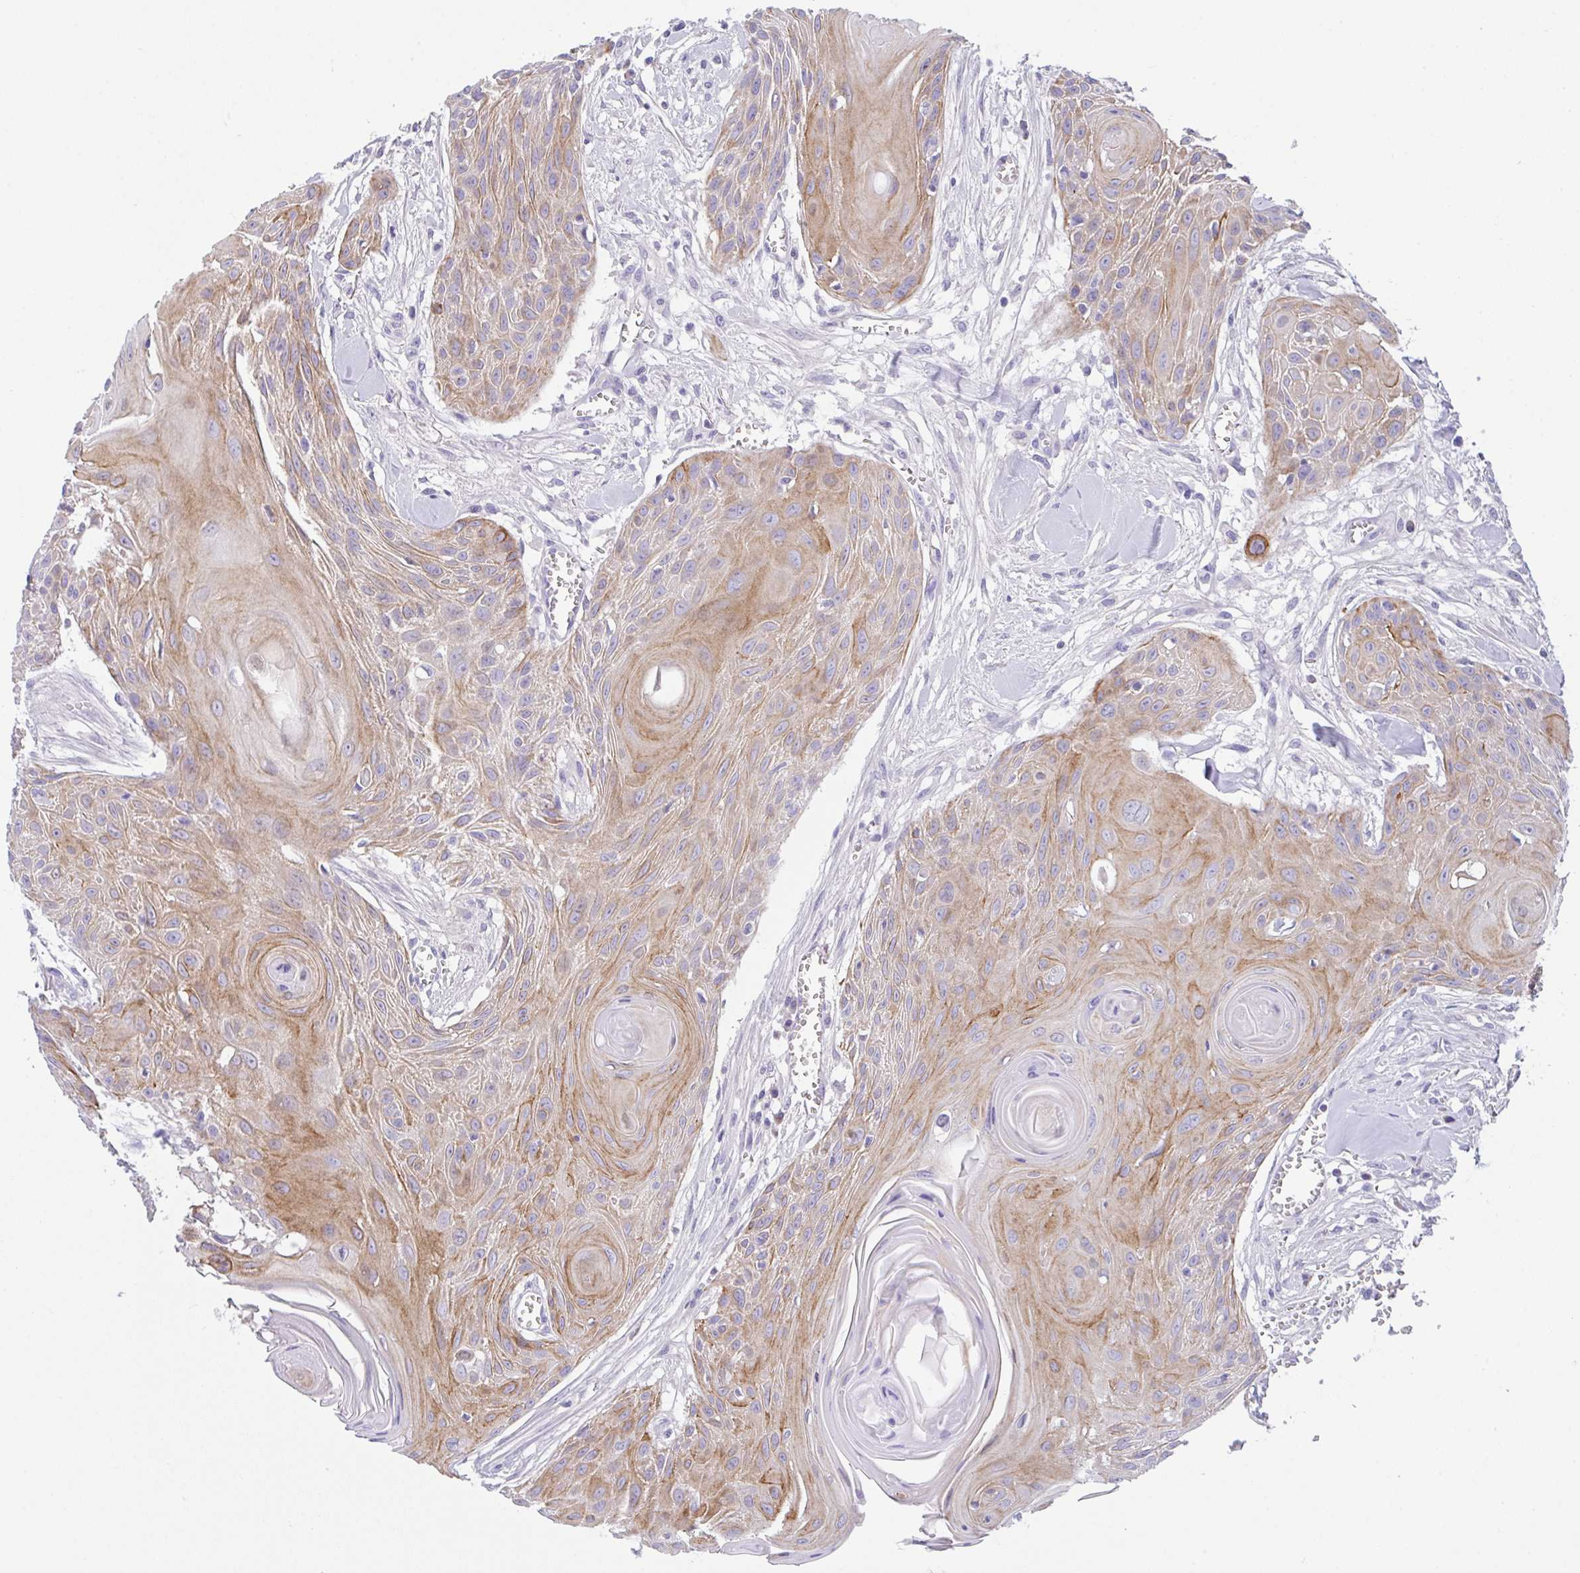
{"staining": {"intensity": "moderate", "quantity": "25%-75%", "location": "cytoplasmic/membranous"}, "tissue": "head and neck cancer", "cell_type": "Tumor cells", "image_type": "cancer", "snomed": [{"axis": "morphology", "description": "Squamous cell carcinoma, NOS"}, {"axis": "topography", "description": "Lymph node"}, {"axis": "topography", "description": "Salivary gland"}, {"axis": "topography", "description": "Head-Neck"}], "caption": "Immunohistochemical staining of head and neck cancer (squamous cell carcinoma) demonstrates medium levels of moderate cytoplasmic/membranous protein positivity in about 25%-75% of tumor cells.", "gene": "FBXL20", "patient": {"sex": "female", "age": 74}}